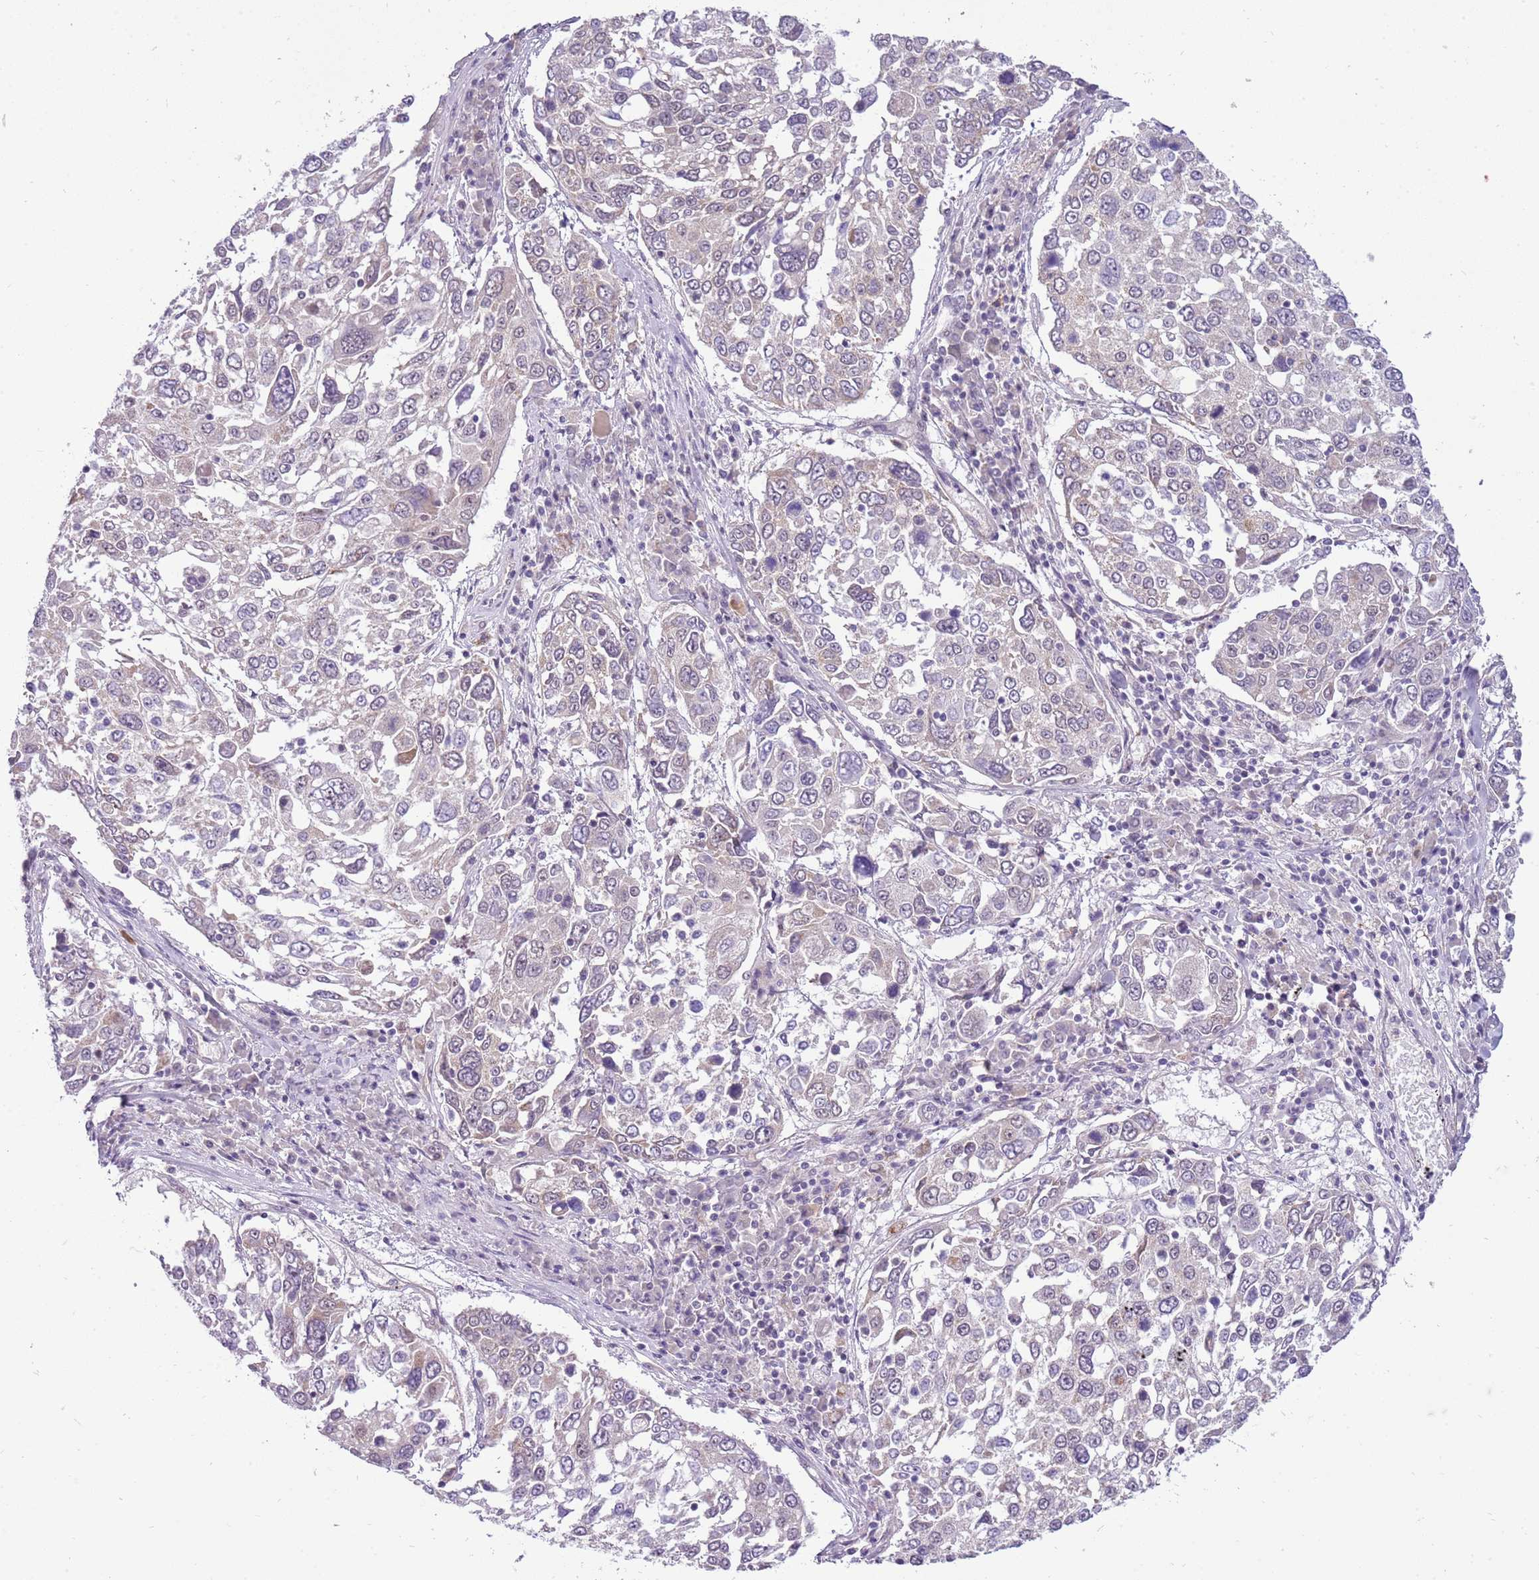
{"staining": {"intensity": "negative", "quantity": "none", "location": "none"}, "tissue": "lung cancer", "cell_type": "Tumor cells", "image_type": "cancer", "snomed": [{"axis": "morphology", "description": "Squamous cell carcinoma, NOS"}, {"axis": "topography", "description": "Lung"}], "caption": "Lung squamous cell carcinoma was stained to show a protein in brown. There is no significant expression in tumor cells.", "gene": "FAM120C", "patient": {"sex": "male", "age": 65}}